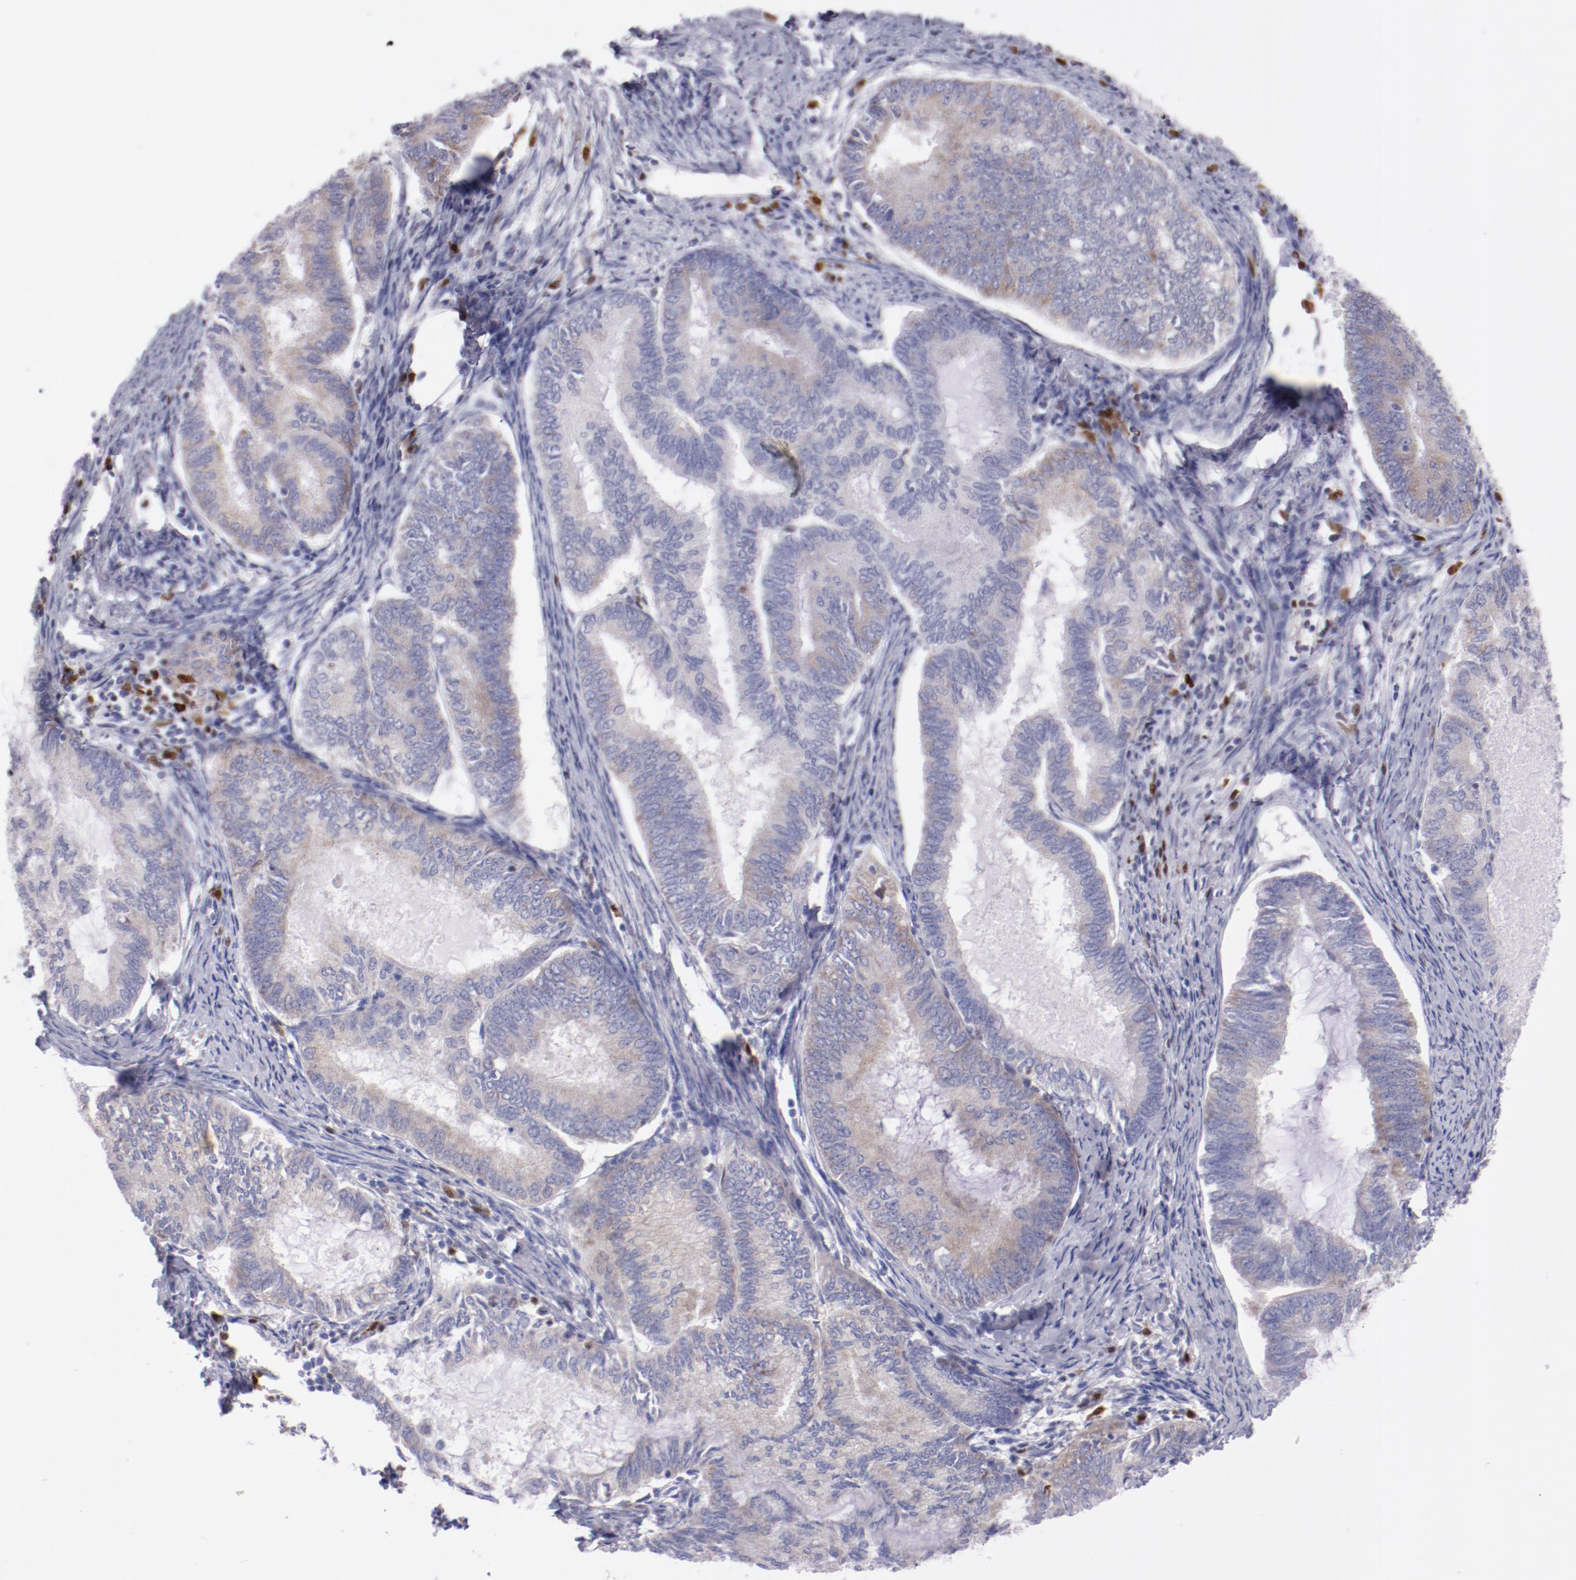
{"staining": {"intensity": "weak", "quantity": ">75%", "location": "cytoplasmic/membranous"}, "tissue": "endometrial cancer", "cell_type": "Tumor cells", "image_type": "cancer", "snomed": [{"axis": "morphology", "description": "Adenocarcinoma, NOS"}, {"axis": "topography", "description": "Endometrium"}], "caption": "A photomicrograph showing weak cytoplasmic/membranous staining in about >75% of tumor cells in endometrial cancer, as visualized by brown immunohistochemical staining.", "gene": "IRF8", "patient": {"sex": "female", "age": 86}}